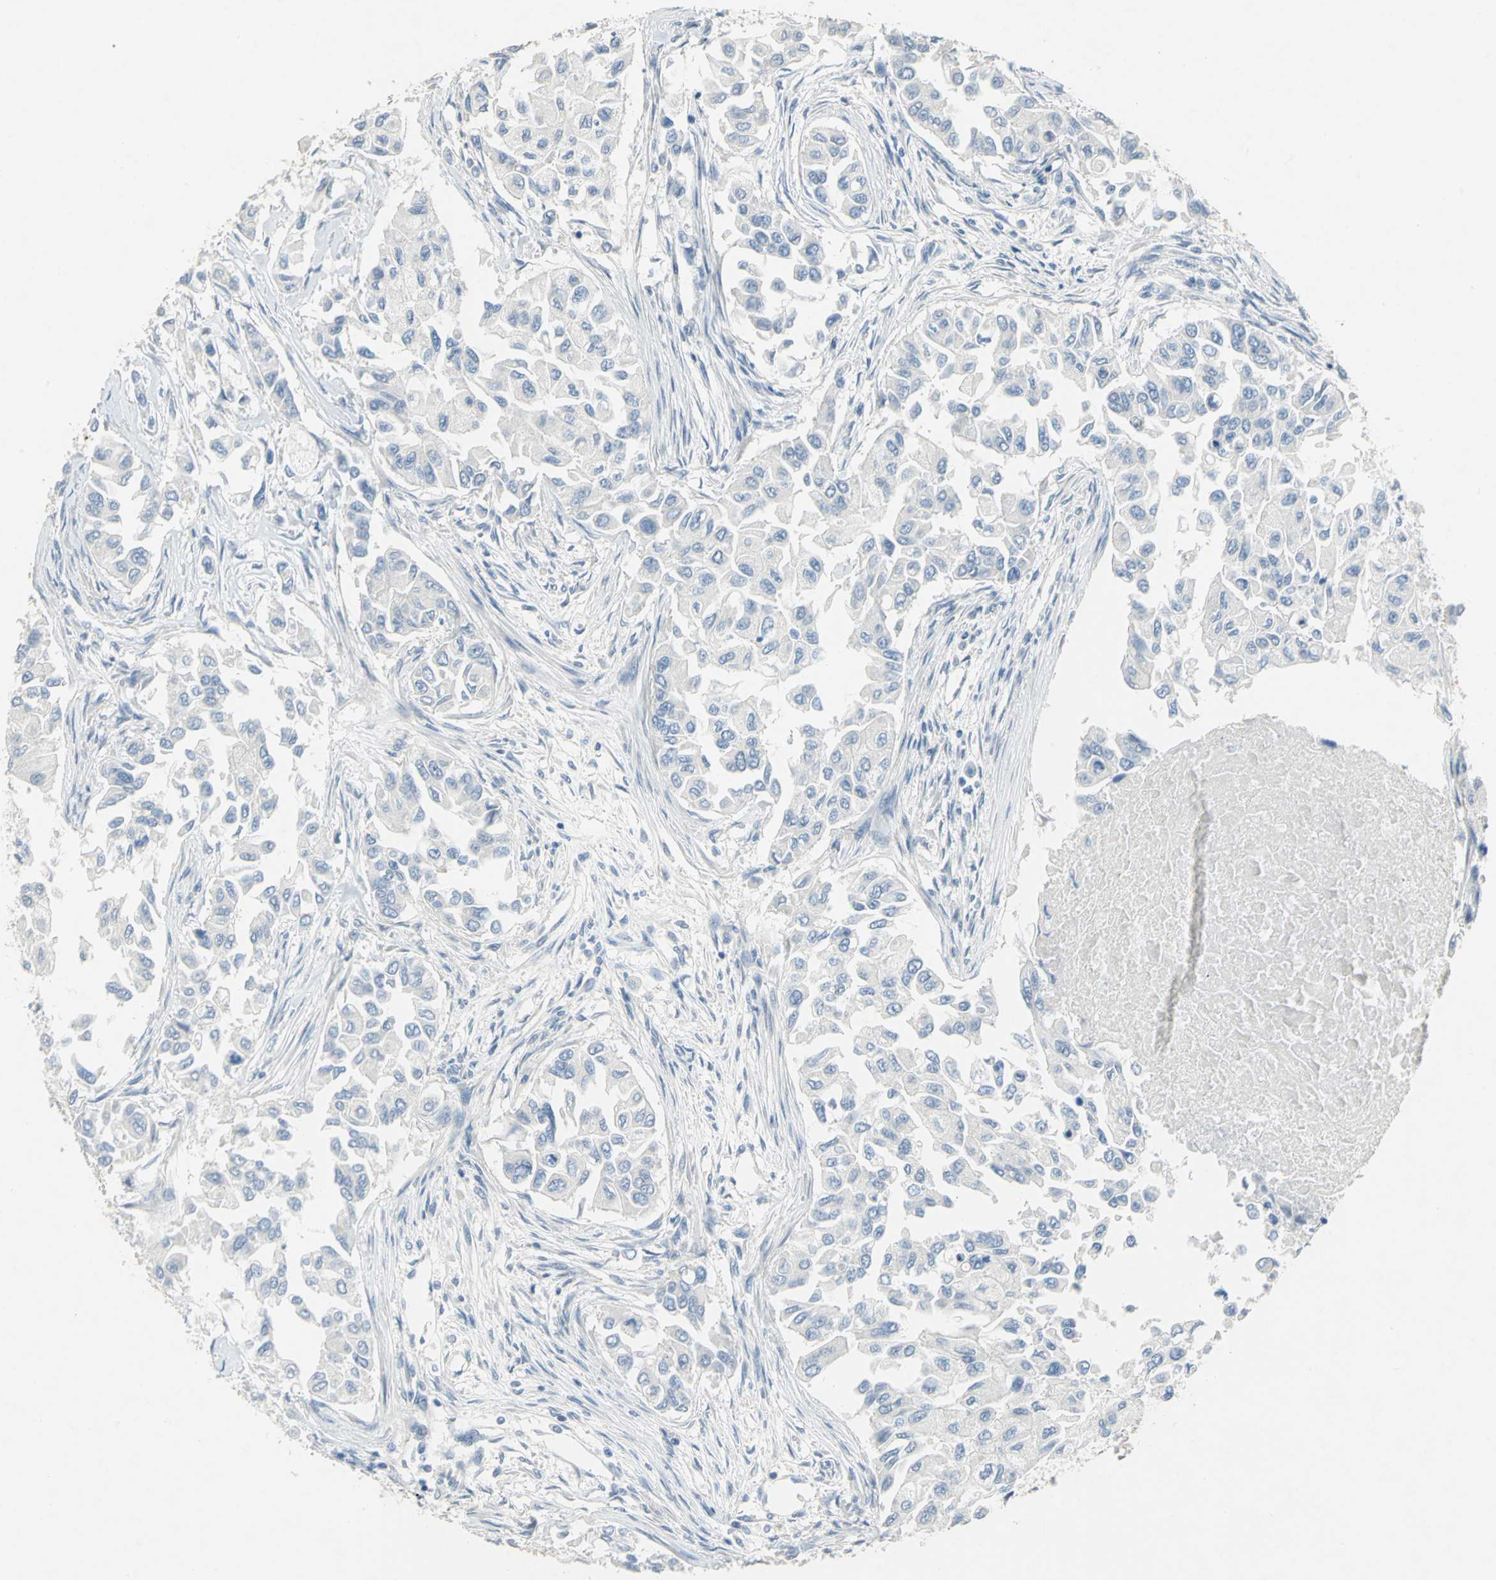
{"staining": {"intensity": "negative", "quantity": "none", "location": "none"}, "tissue": "breast cancer", "cell_type": "Tumor cells", "image_type": "cancer", "snomed": [{"axis": "morphology", "description": "Normal tissue, NOS"}, {"axis": "morphology", "description": "Duct carcinoma"}, {"axis": "topography", "description": "Breast"}], "caption": "This histopathology image is of breast cancer stained with immunohistochemistry to label a protein in brown with the nuclei are counter-stained blue. There is no staining in tumor cells.", "gene": "PTGDS", "patient": {"sex": "female", "age": 49}}